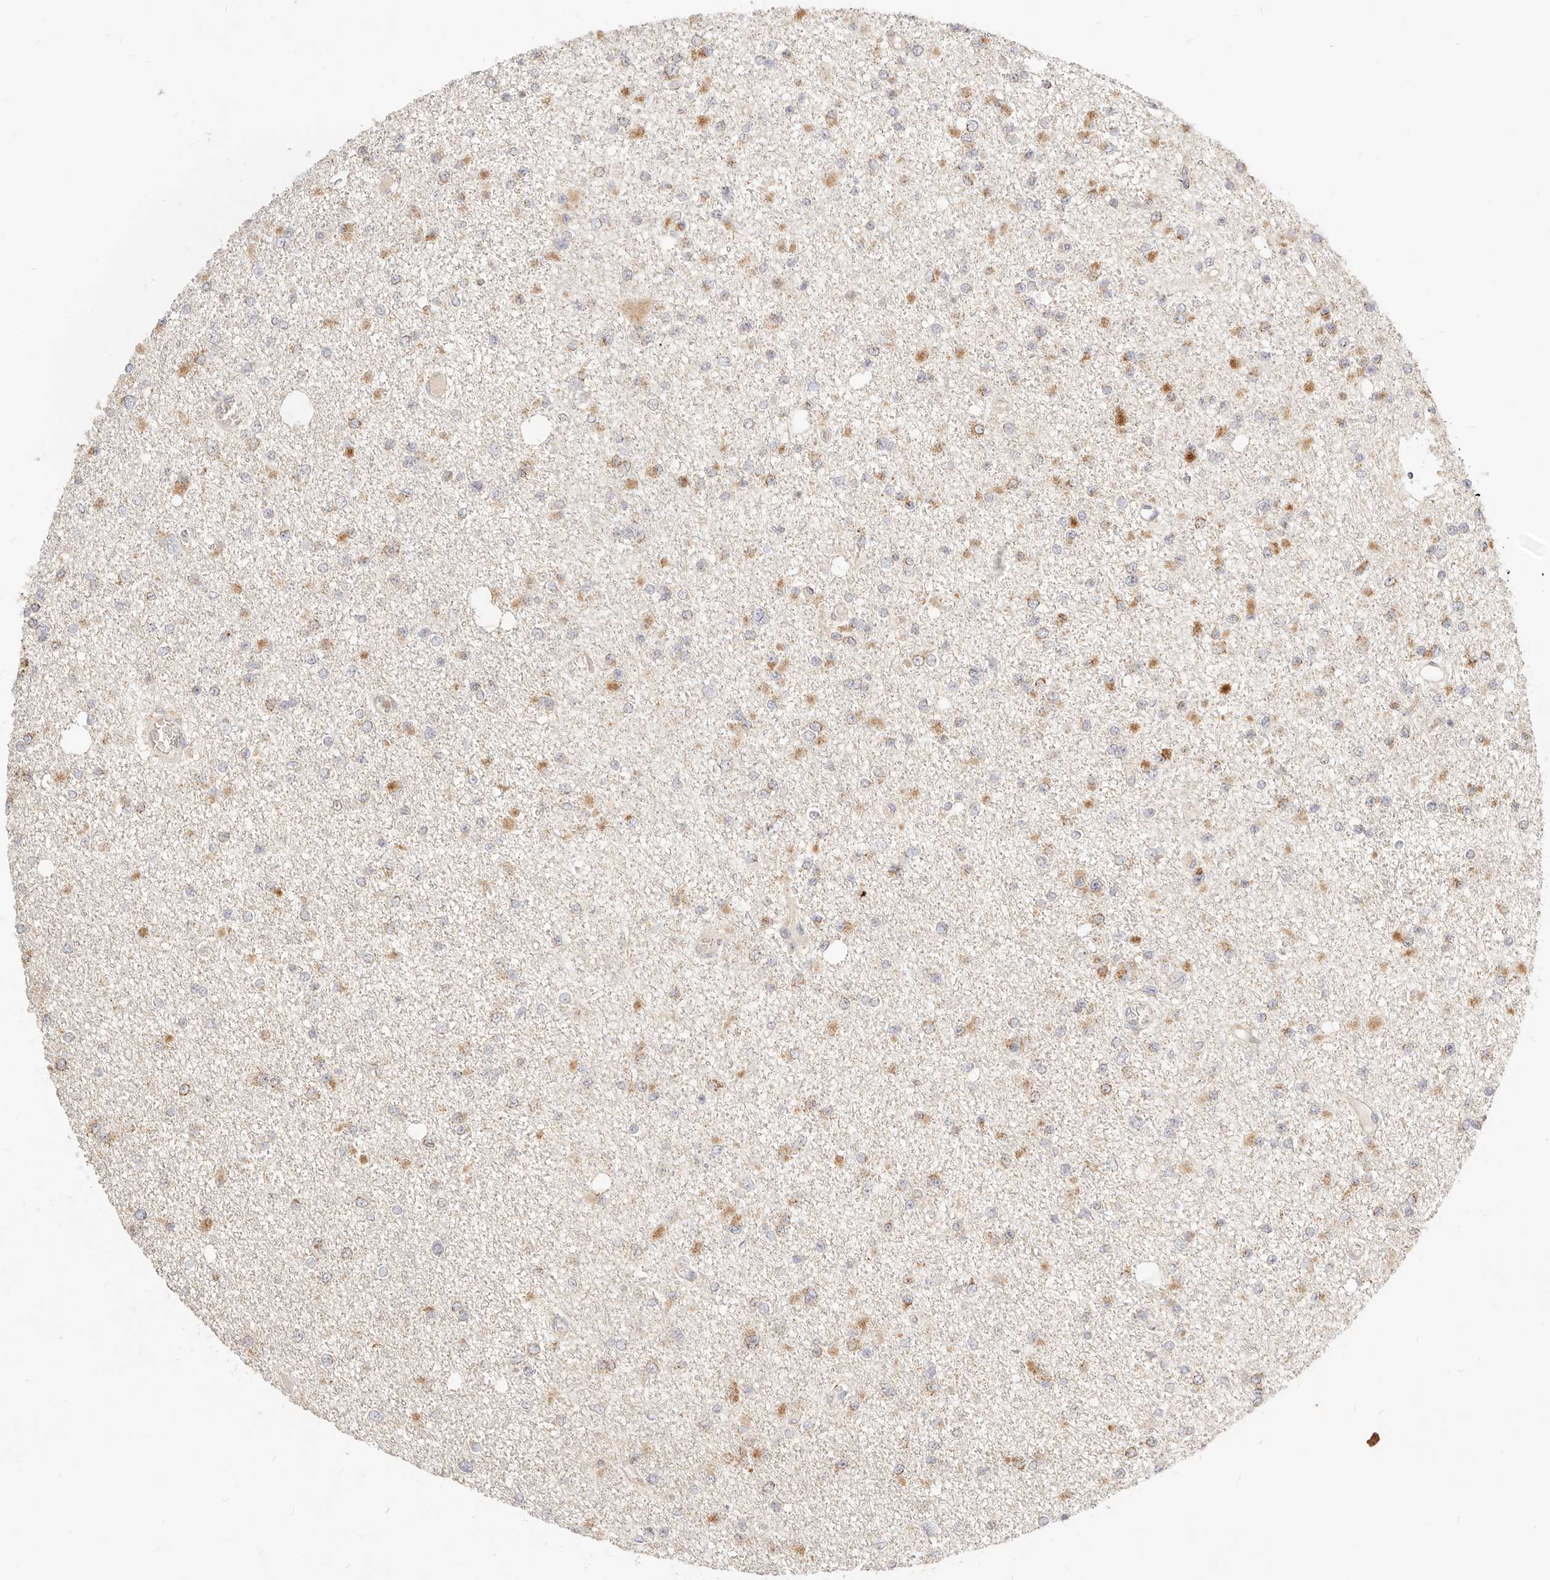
{"staining": {"intensity": "moderate", "quantity": "<25%", "location": "cytoplasmic/membranous"}, "tissue": "glioma", "cell_type": "Tumor cells", "image_type": "cancer", "snomed": [{"axis": "morphology", "description": "Glioma, malignant, Low grade"}, {"axis": "topography", "description": "Brain"}], "caption": "An image showing moderate cytoplasmic/membranous positivity in approximately <25% of tumor cells in glioma, as visualized by brown immunohistochemical staining.", "gene": "ACOX1", "patient": {"sex": "female", "age": 22}}